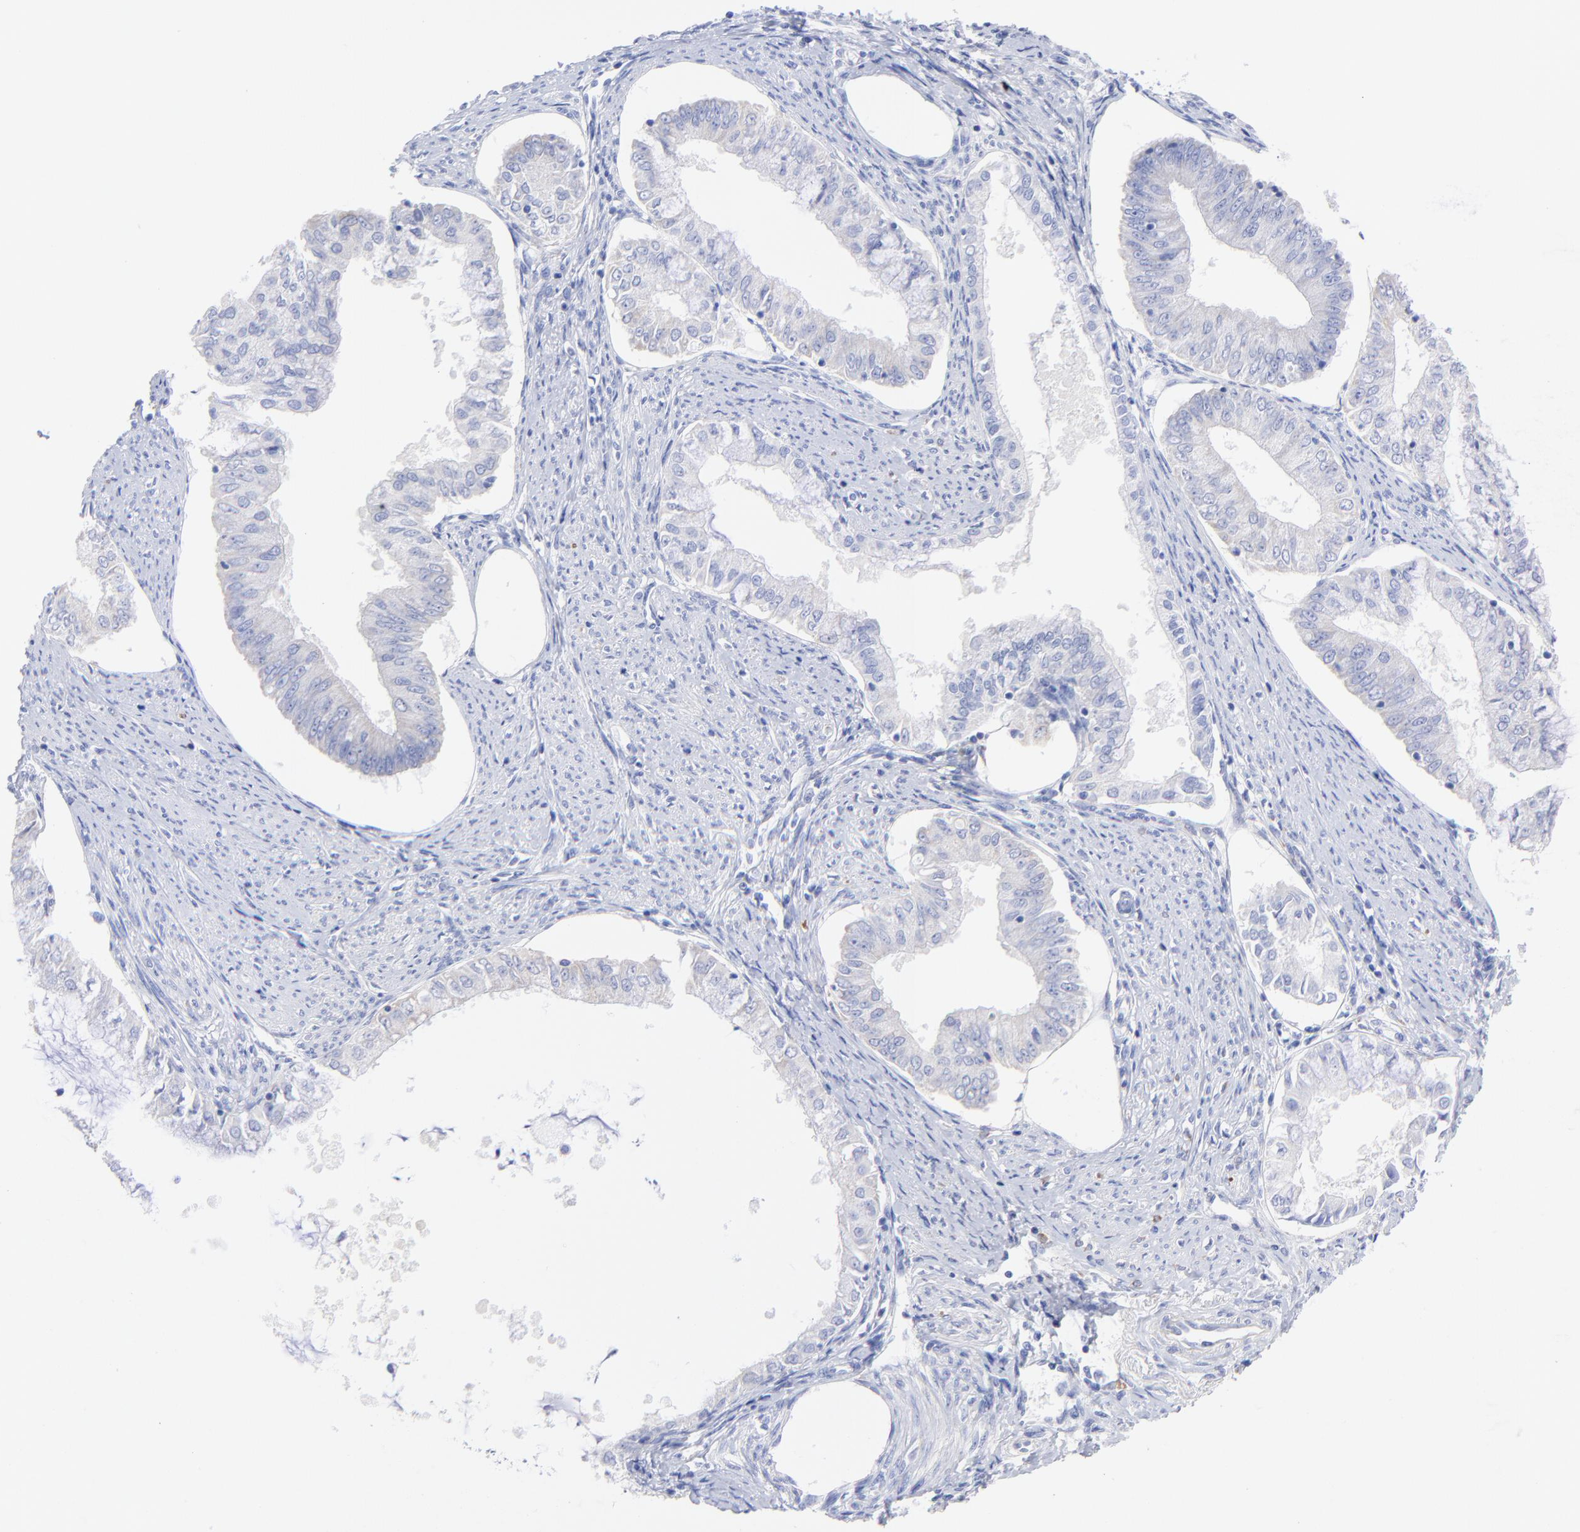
{"staining": {"intensity": "negative", "quantity": "none", "location": "none"}, "tissue": "endometrial cancer", "cell_type": "Tumor cells", "image_type": "cancer", "snomed": [{"axis": "morphology", "description": "Adenocarcinoma, NOS"}, {"axis": "topography", "description": "Endometrium"}], "caption": "This is an immunohistochemistry histopathology image of endometrial adenocarcinoma. There is no staining in tumor cells.", "gene": "C1QTNF6", "patient": {"sex": "female", "age": 76}}